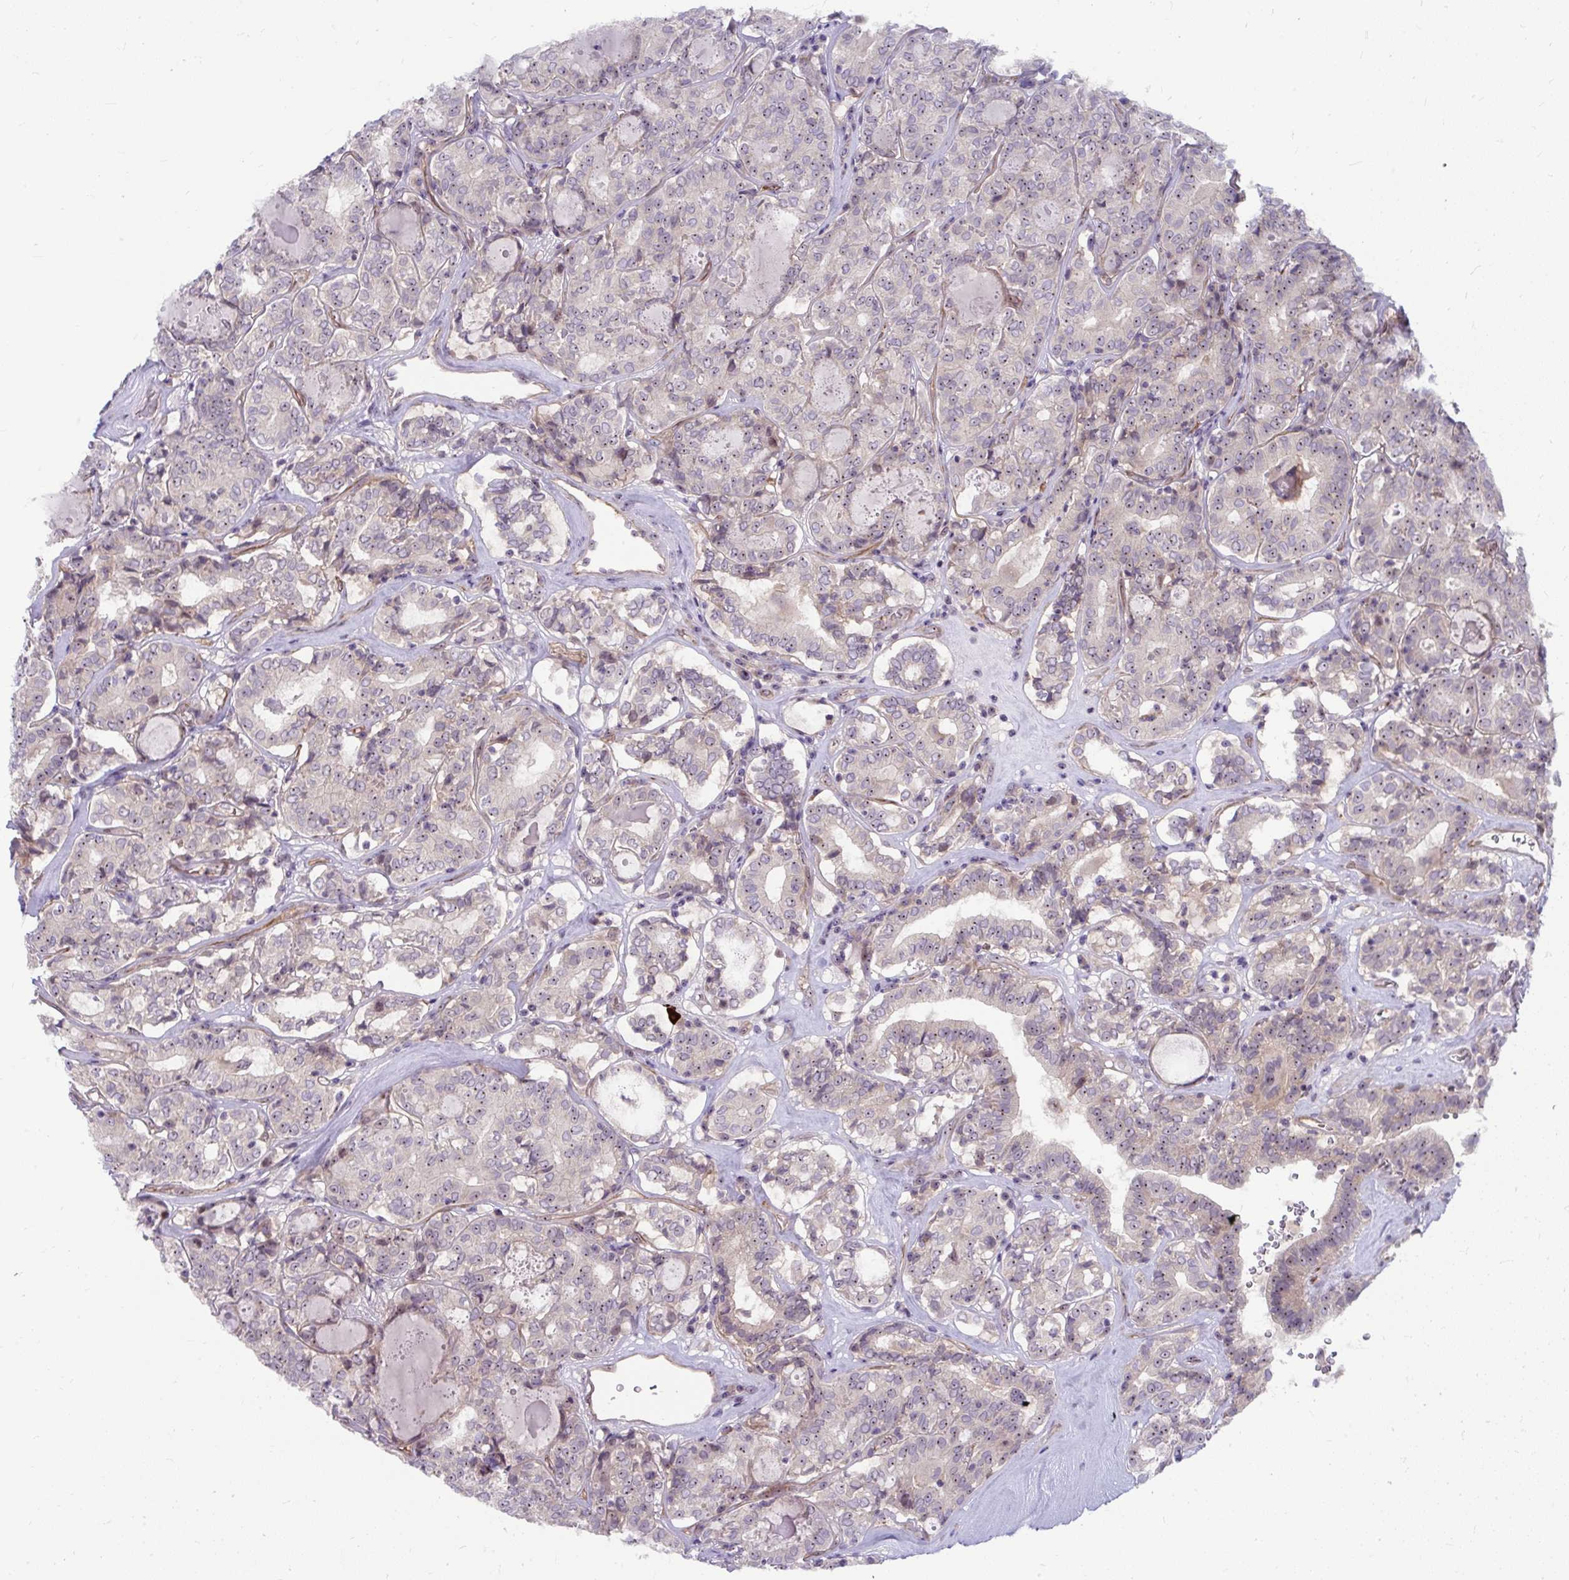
{"staining": {"intensity": "weak", "quantity": "<25%", "location": "nuclear"}, "tissue": "thyroid cancer", "cell_type": "Tumor cells", "image_type": "cancer", "snomed": [{"axis": "morphology", "description": "Papillary adenocarcinoma, NOS"}, {"axis": "topography", "description": "Thyroid gland"}], "caption": "Image shows no significant protein expression in tumor cells of thyroid papillary adenocarcinoma.", "gene": "MUS81", "patient": {"sex": "female", "age": 72}}